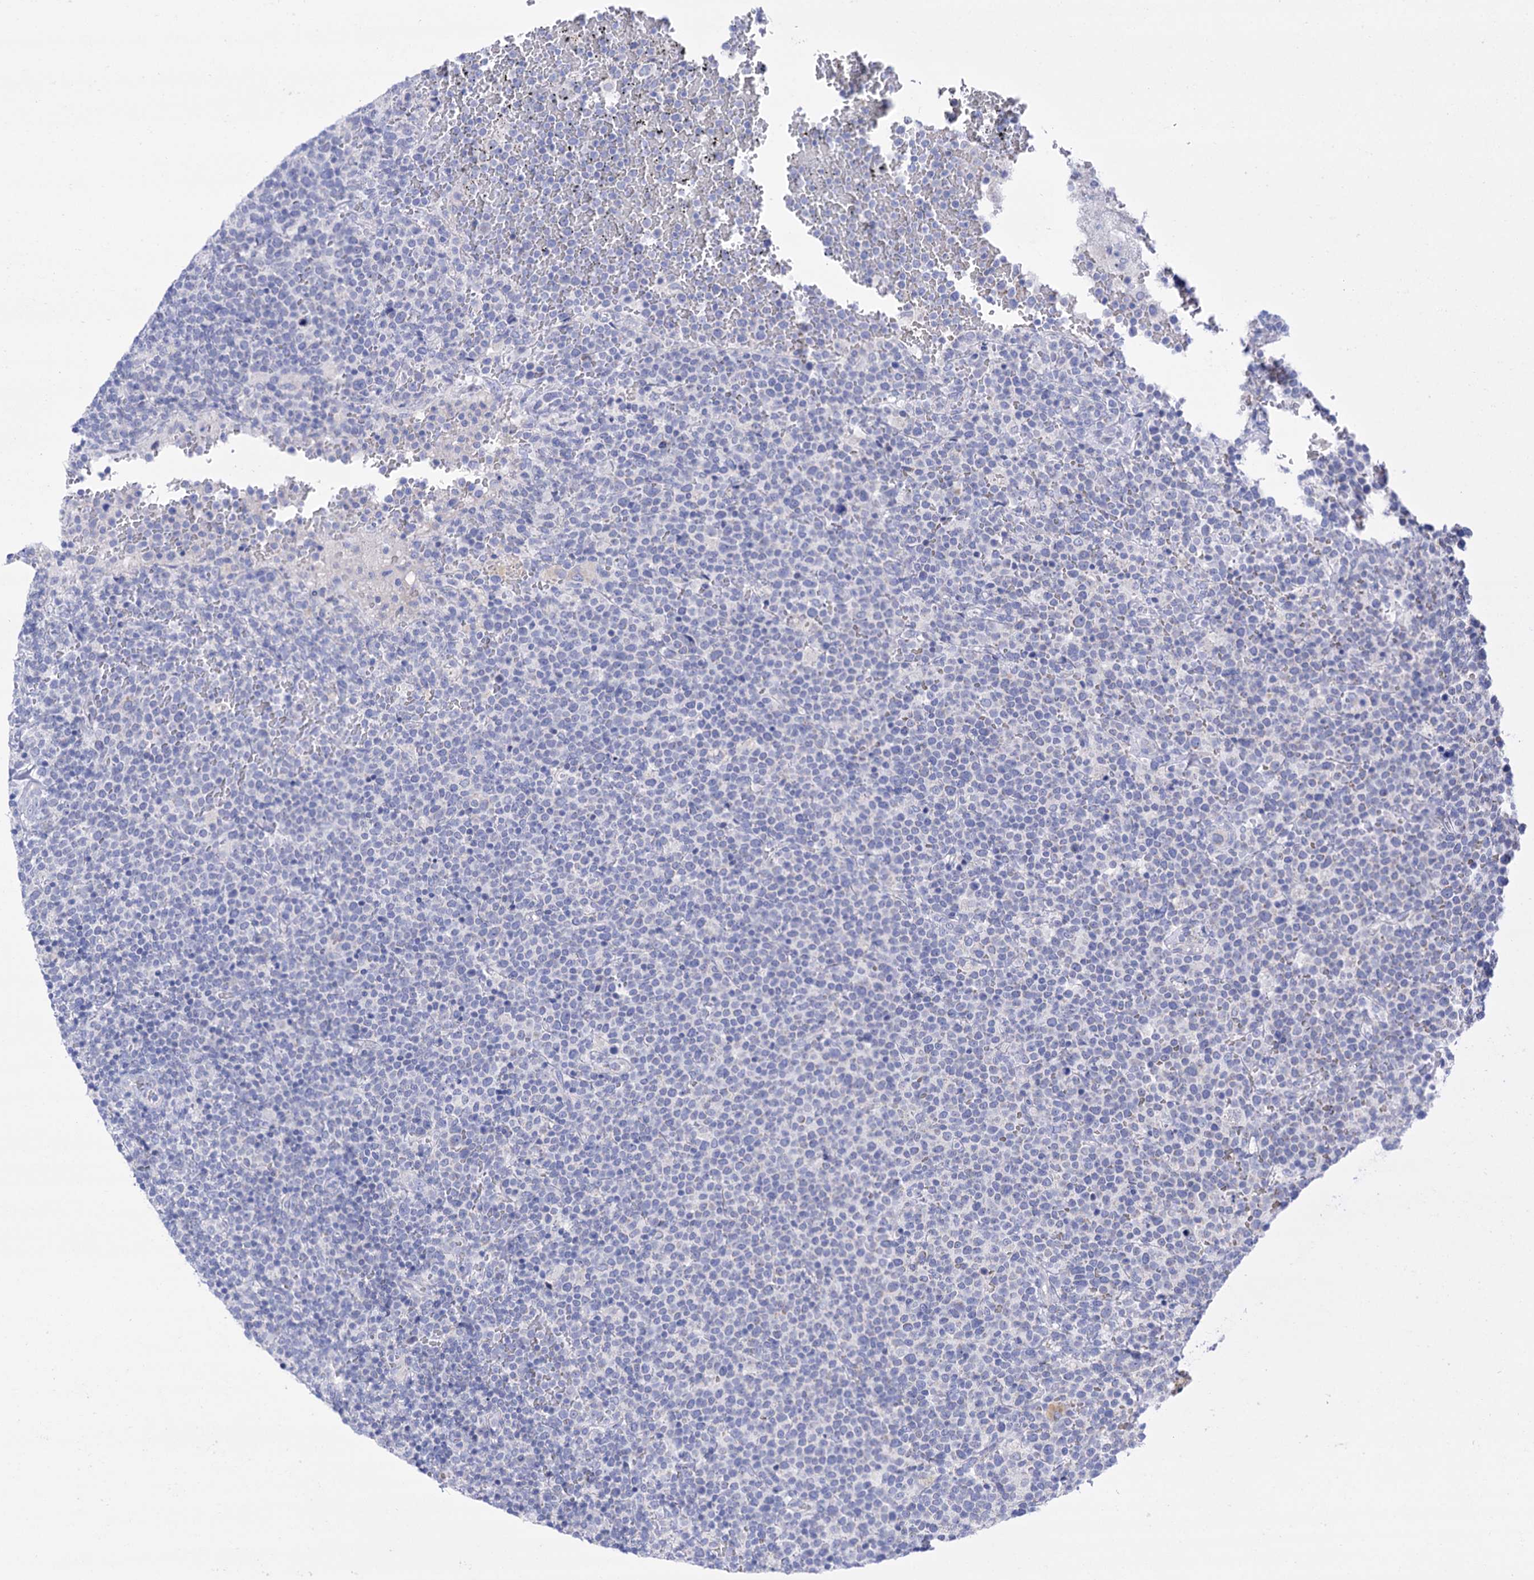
{"staining": {"intensity": "negative", "quantity": "none", "location": "none"}, "tissue": "lymphoma", "cell_type": "Tumor cells", "image_type": "cancer", "snomed": [{"axis": "morphology", "description": "Malignant lymphoma, non-Hodgkin's type, High grade"}, {"axis": "topography", "description": "Lymph node"}], "caption": "Immunohistochemistry (IHC) image of human lymphoma stained for a protein (brown), which exhibits no staining in tumor cells. (IHC, brightfield microscopy, high magnification).", "gene": "YARS2", "patient": {"sex": "male", "age": 61}}